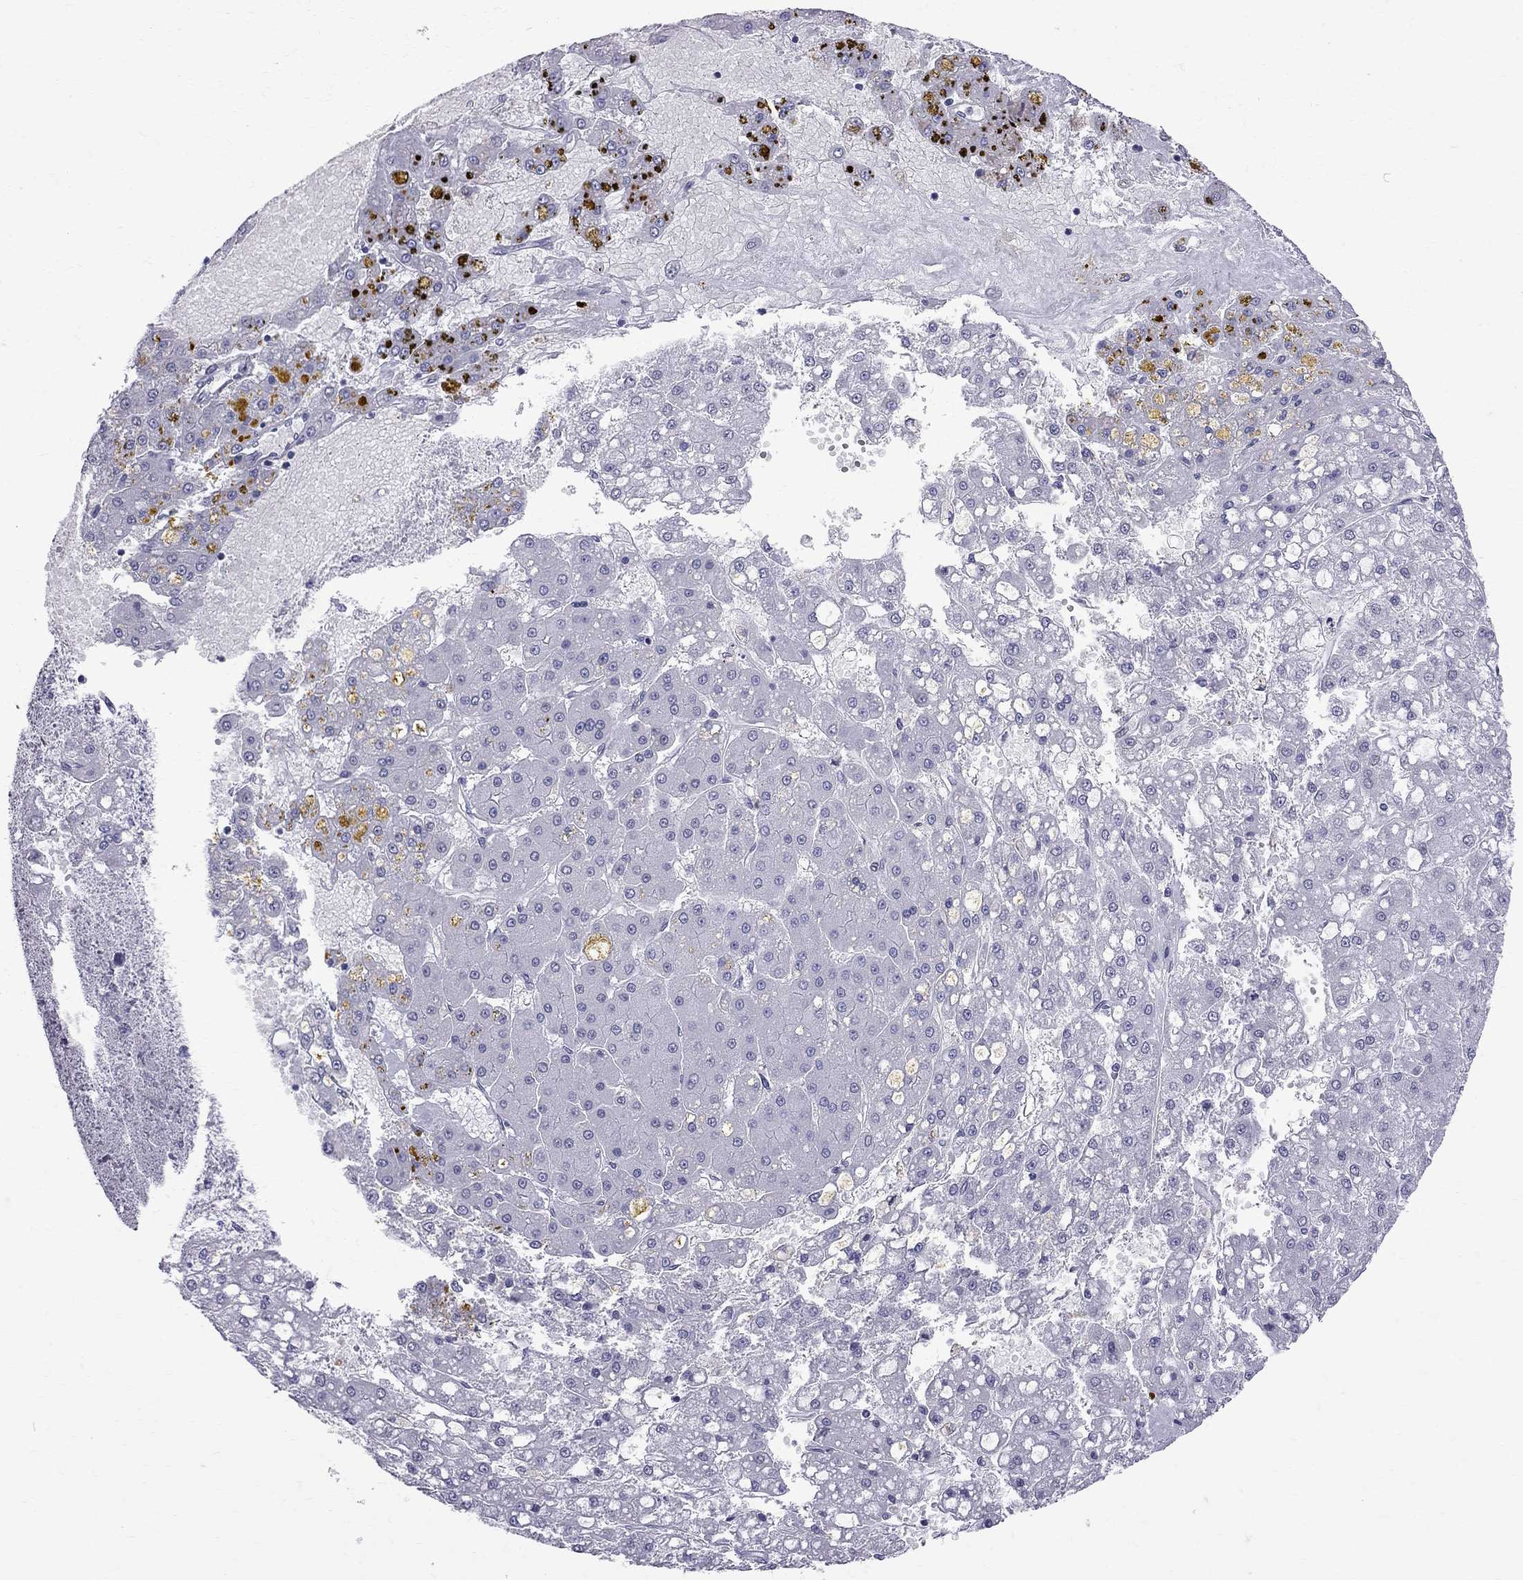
{"staining": {"intensity": "negative", "quantity": "none", "location": "none"}, "tissue": "liver cancer", "cell_type": "Tumor cells", "image_type": "cancer", "snomed": [{"axis": "morphology", "description": "Carcinoma, Hepatocellular, NOS"}, {"axis": "topography", "description": "Liver"}], "caption": "Tumor cells are negative for brown protein staining in liver cancer. Brightfield microscopy of IHC stained with DAB (brown) and hematoxylin (blue), captured at high magnification.", "gene": "MUC15", "patient": {"sex": "male", "age": 67}}